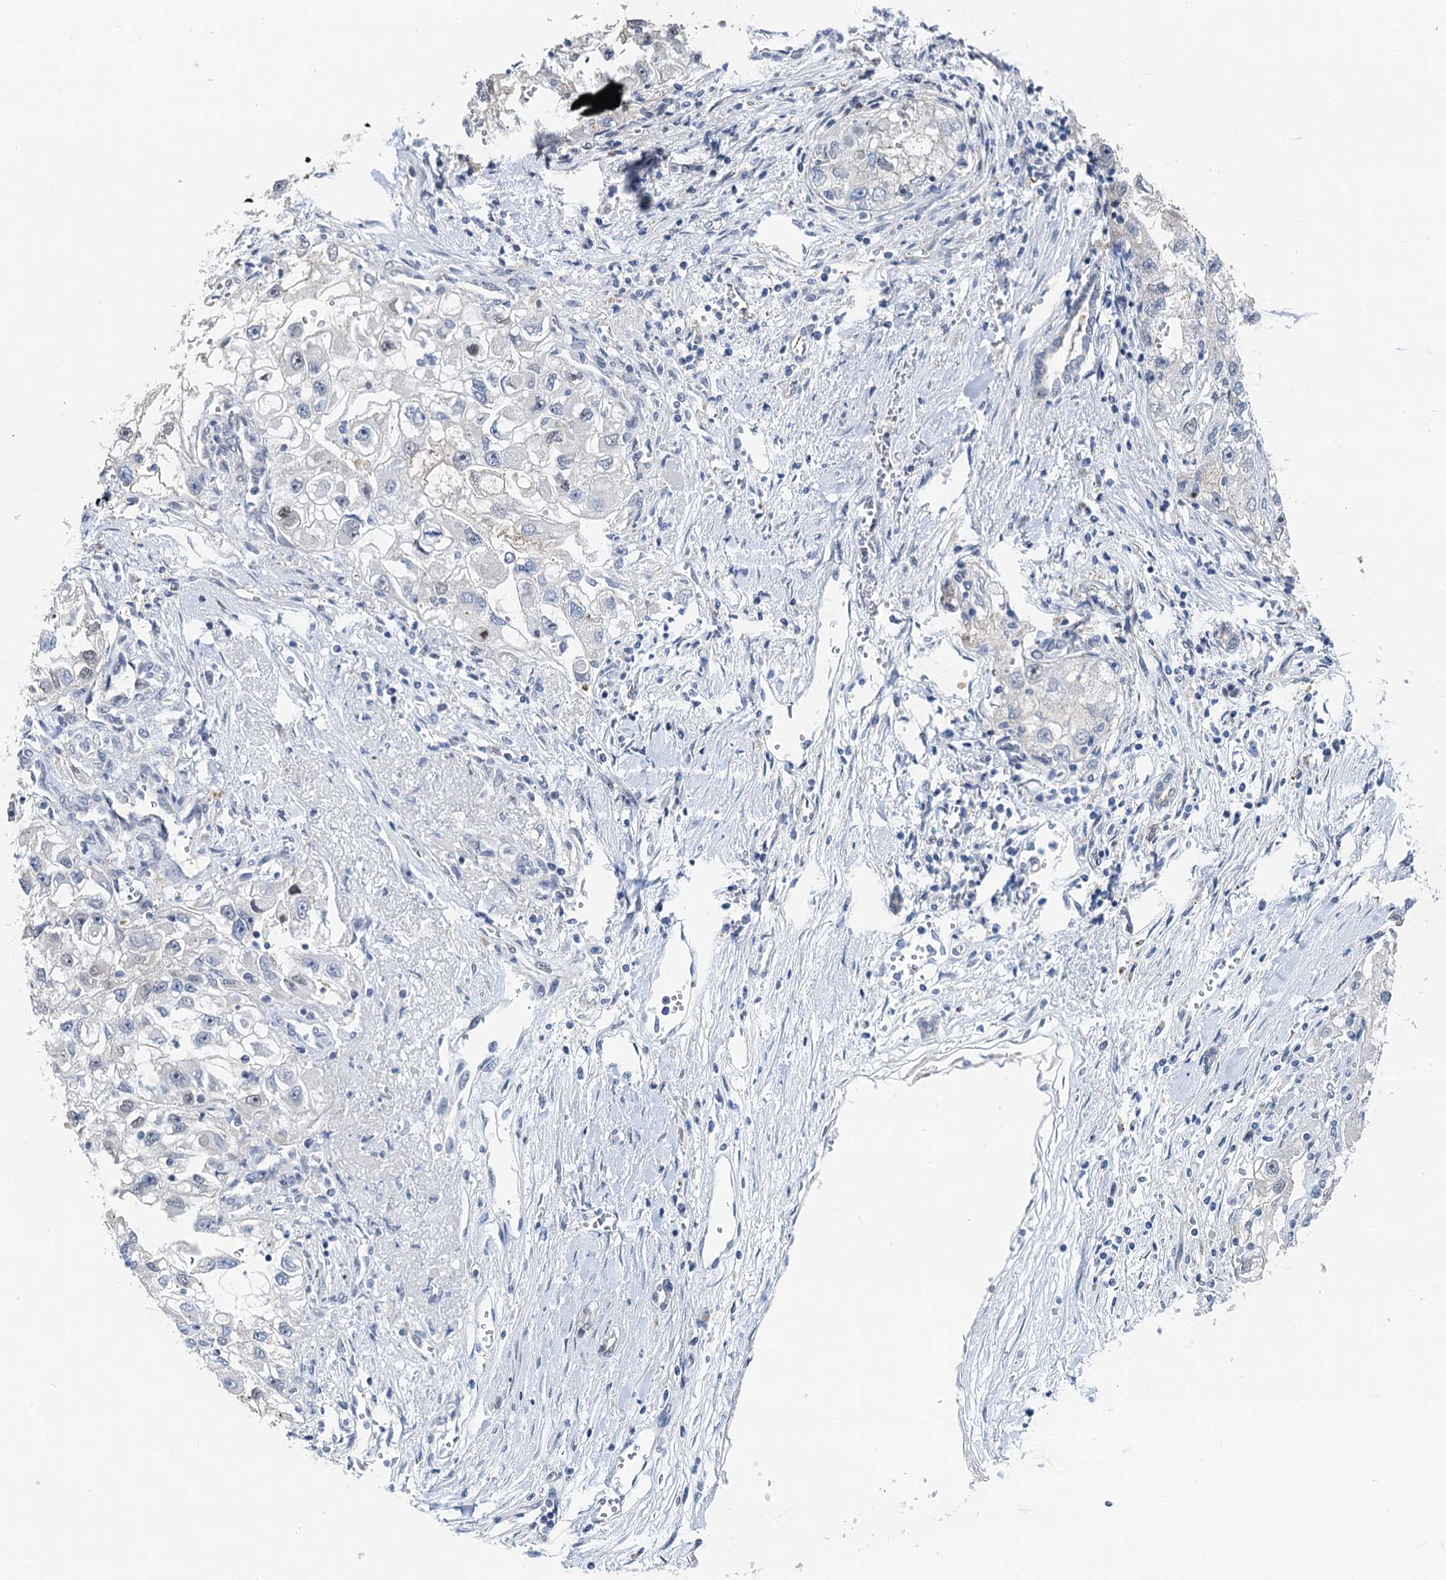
{"staining": {"intensity": "negative", "quantity": "none", "location": "none"}, "tissue": "renal cancer", "cell_type": "Tumor cells", "image_type": "cancer", "snomed": [{"axis": "morphology", "description": "Adenocarcinoma, NOS"}, {"axis": "topography", "description": "Kidney"}], "caption": "Immunohistochemical staining of human renal cancer (adenocarcinoma) reveals no significant positivity in tumor cells. Brightfield microscopy of immunohistochemistry stained with DAB (3,3'-diaminobenzidine) (brown) and hematoxylin (blue), captured at high magnification.", "gene": "CFDP1", "patient": {"sex": "male", "age": 63}}